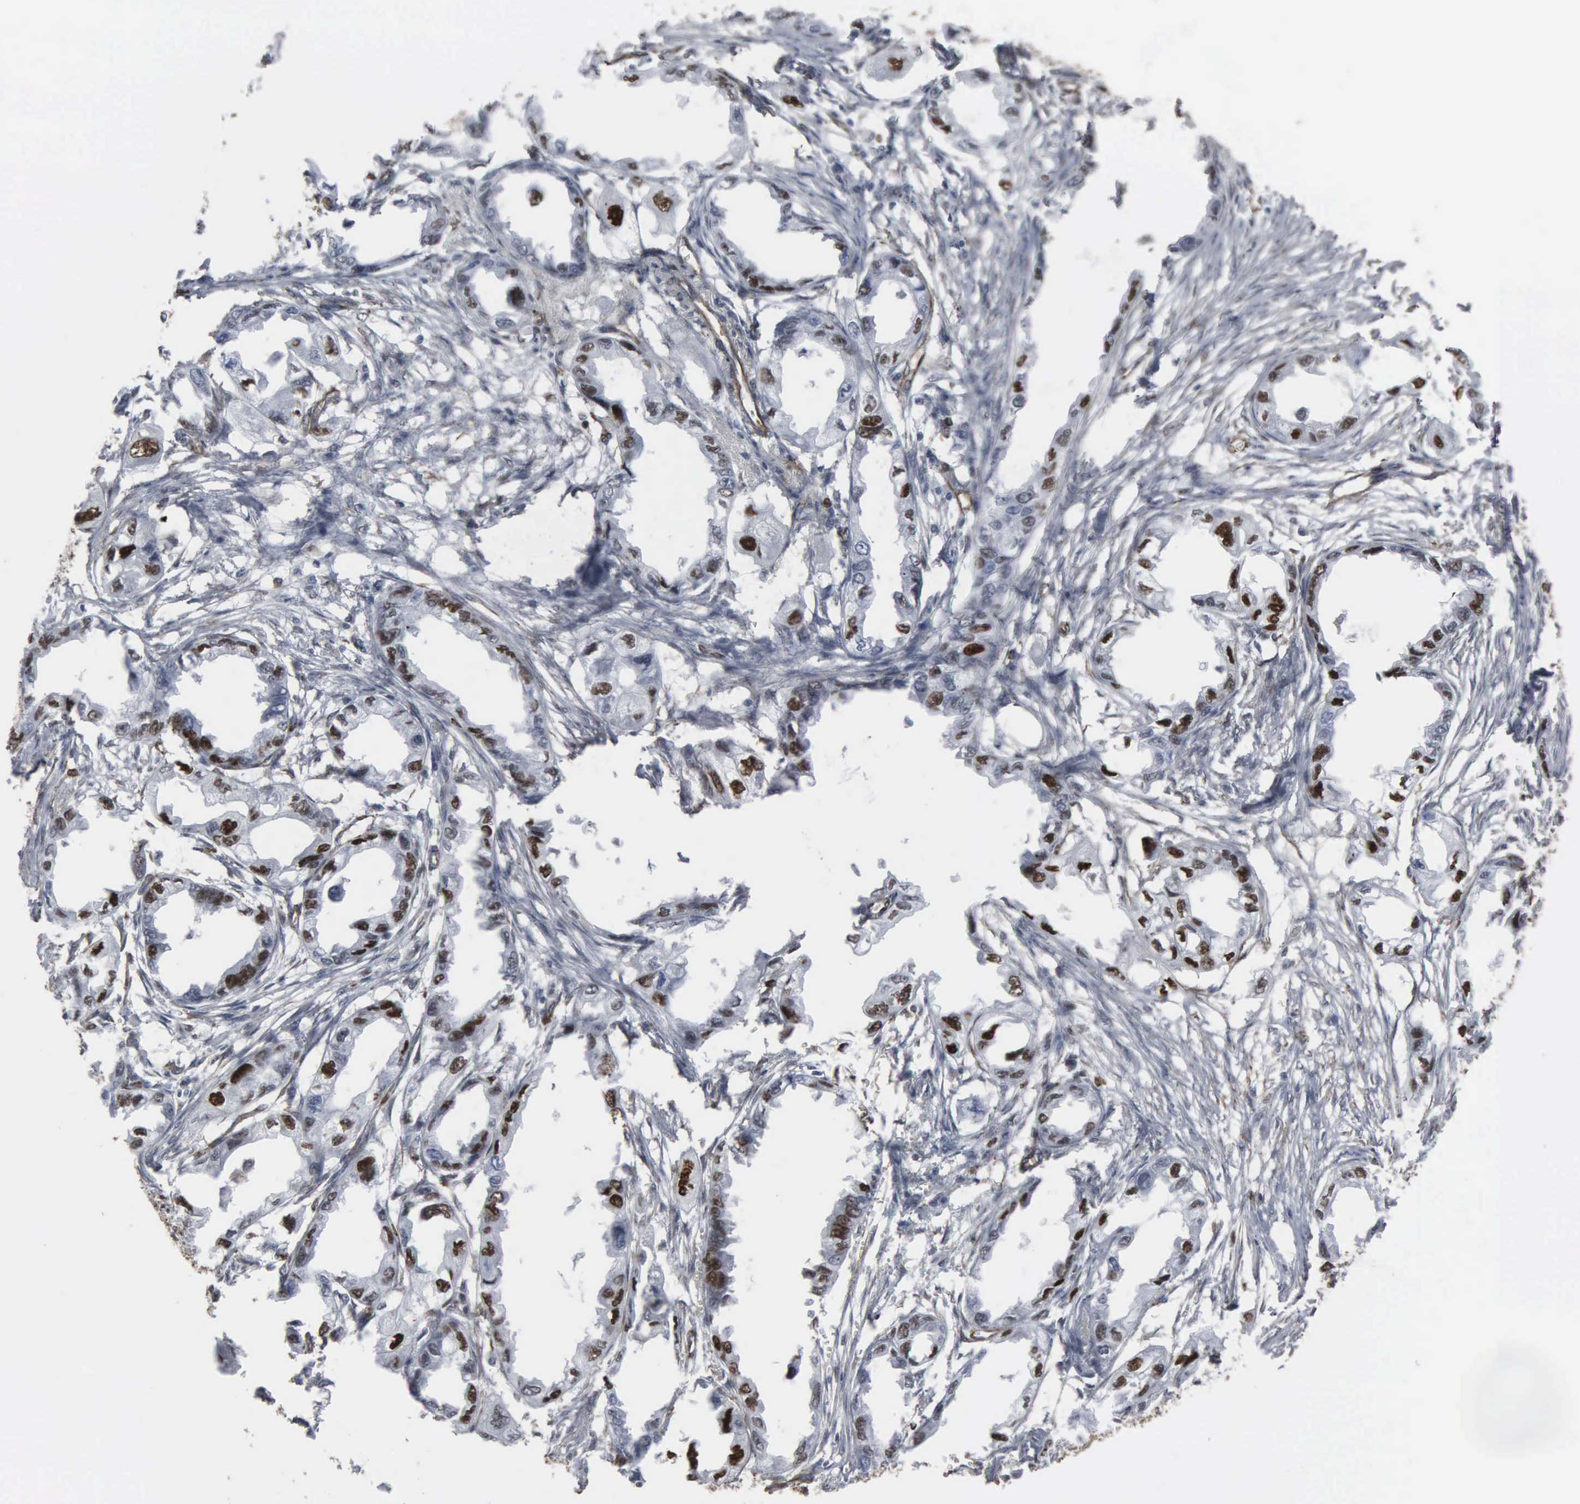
{"staining": {"intensity": "moderate", "quantity": "25%-75%", "location": "nuclear"}, "tissue": "endometrial cancer", "cell_type": "Tumor cells", "image_type": "cancer", "snomed": [{"axis": "morphology", "description": "Adenocarcinoma, NOS"}, {"axis": "topography", "description": "Endometrium"}], "caption": "Immunohistochemical staining of human adenocarcinoma (endometrial) shows medium levels of moderate nuclear positivity in approximately 25%-75% of tumor cells.", "gene": "CCNE1", "patient": {"sex": "female", "age": 67}}